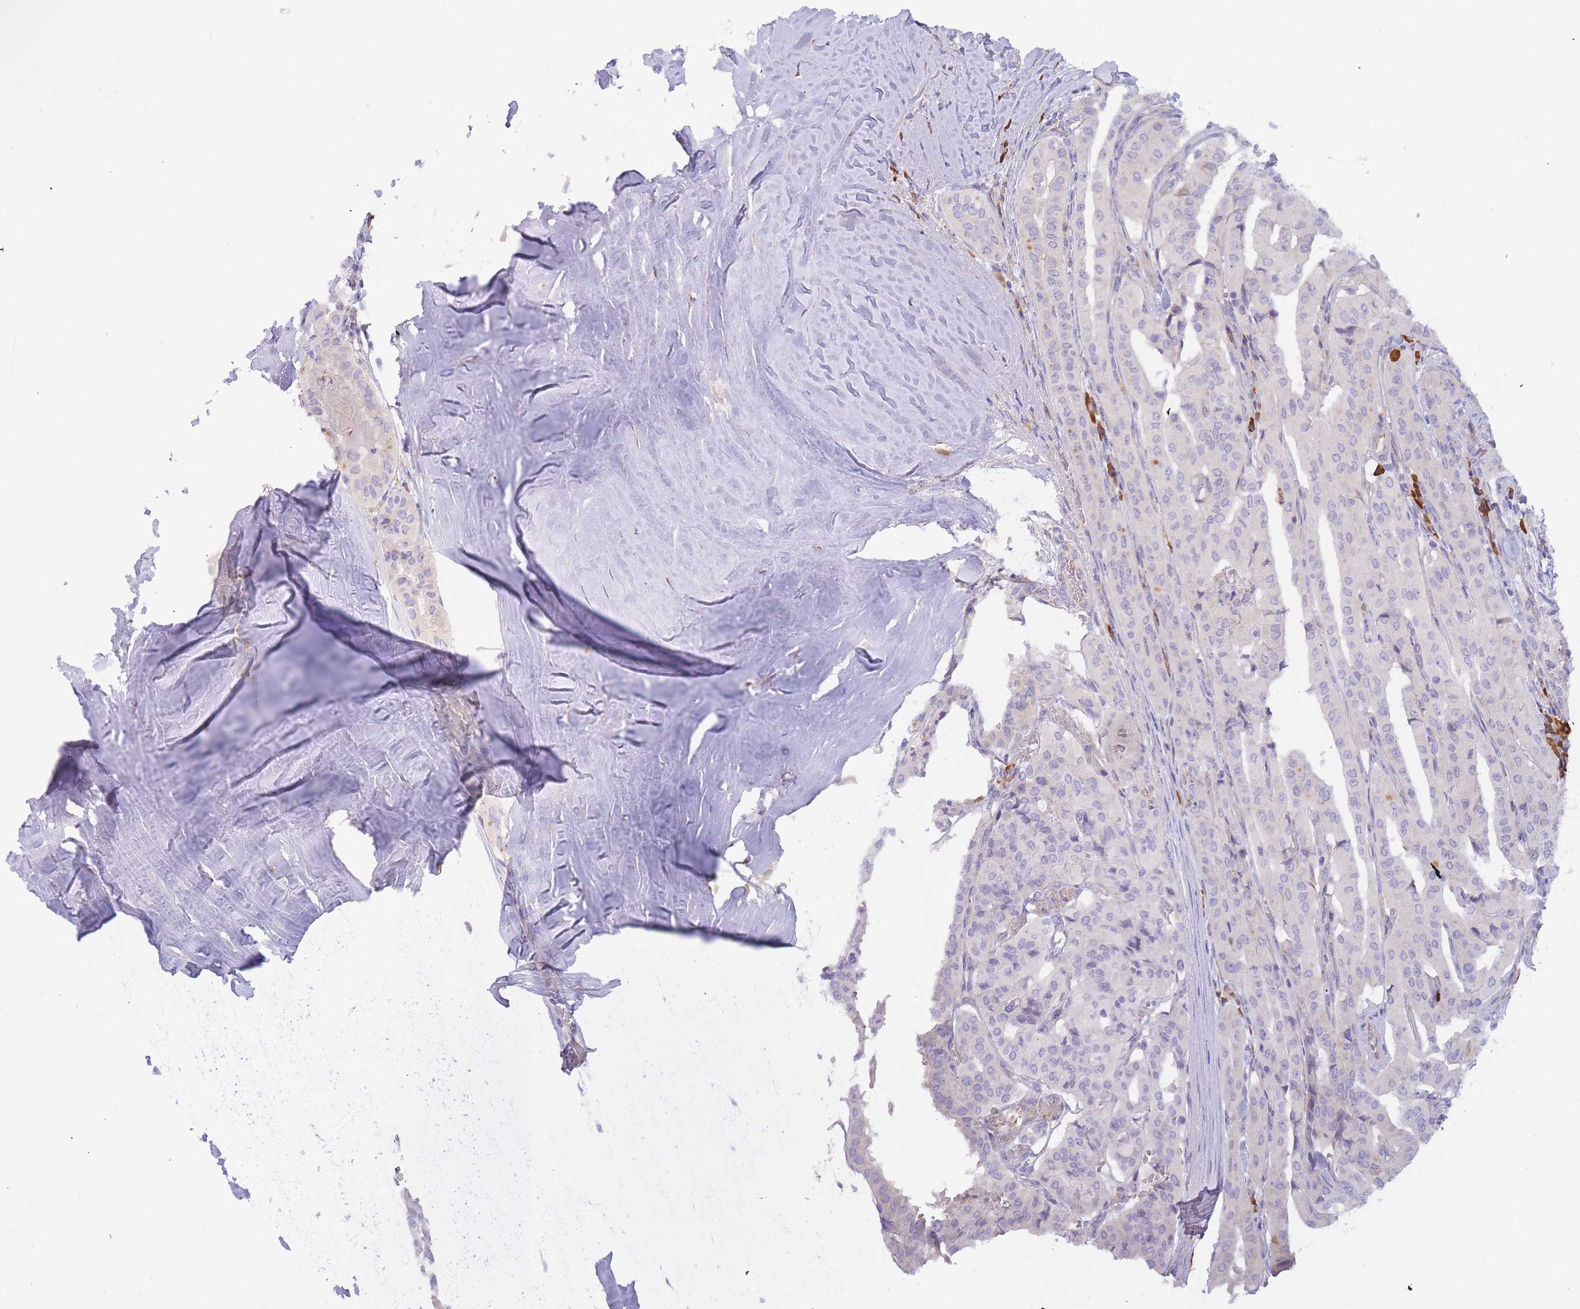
{"staining": {"intensity": "negative", "quantity": "none", "location": "none"}, "tissue": "thyroid cancer", "cell_type": "Tumor cells", "image_type": "cancer", "snomed": [{"axis": "morphology", "description": "Papillary adenocarcinoma, NOS"}, {"axis": "topography", "description": "Thyroid gland"}], "caption": "Tumor cells show no significant protein positivity in thyroid cancer.", "gene": "SLC35E4", "patient": {"sex": "female", "age": 59}}